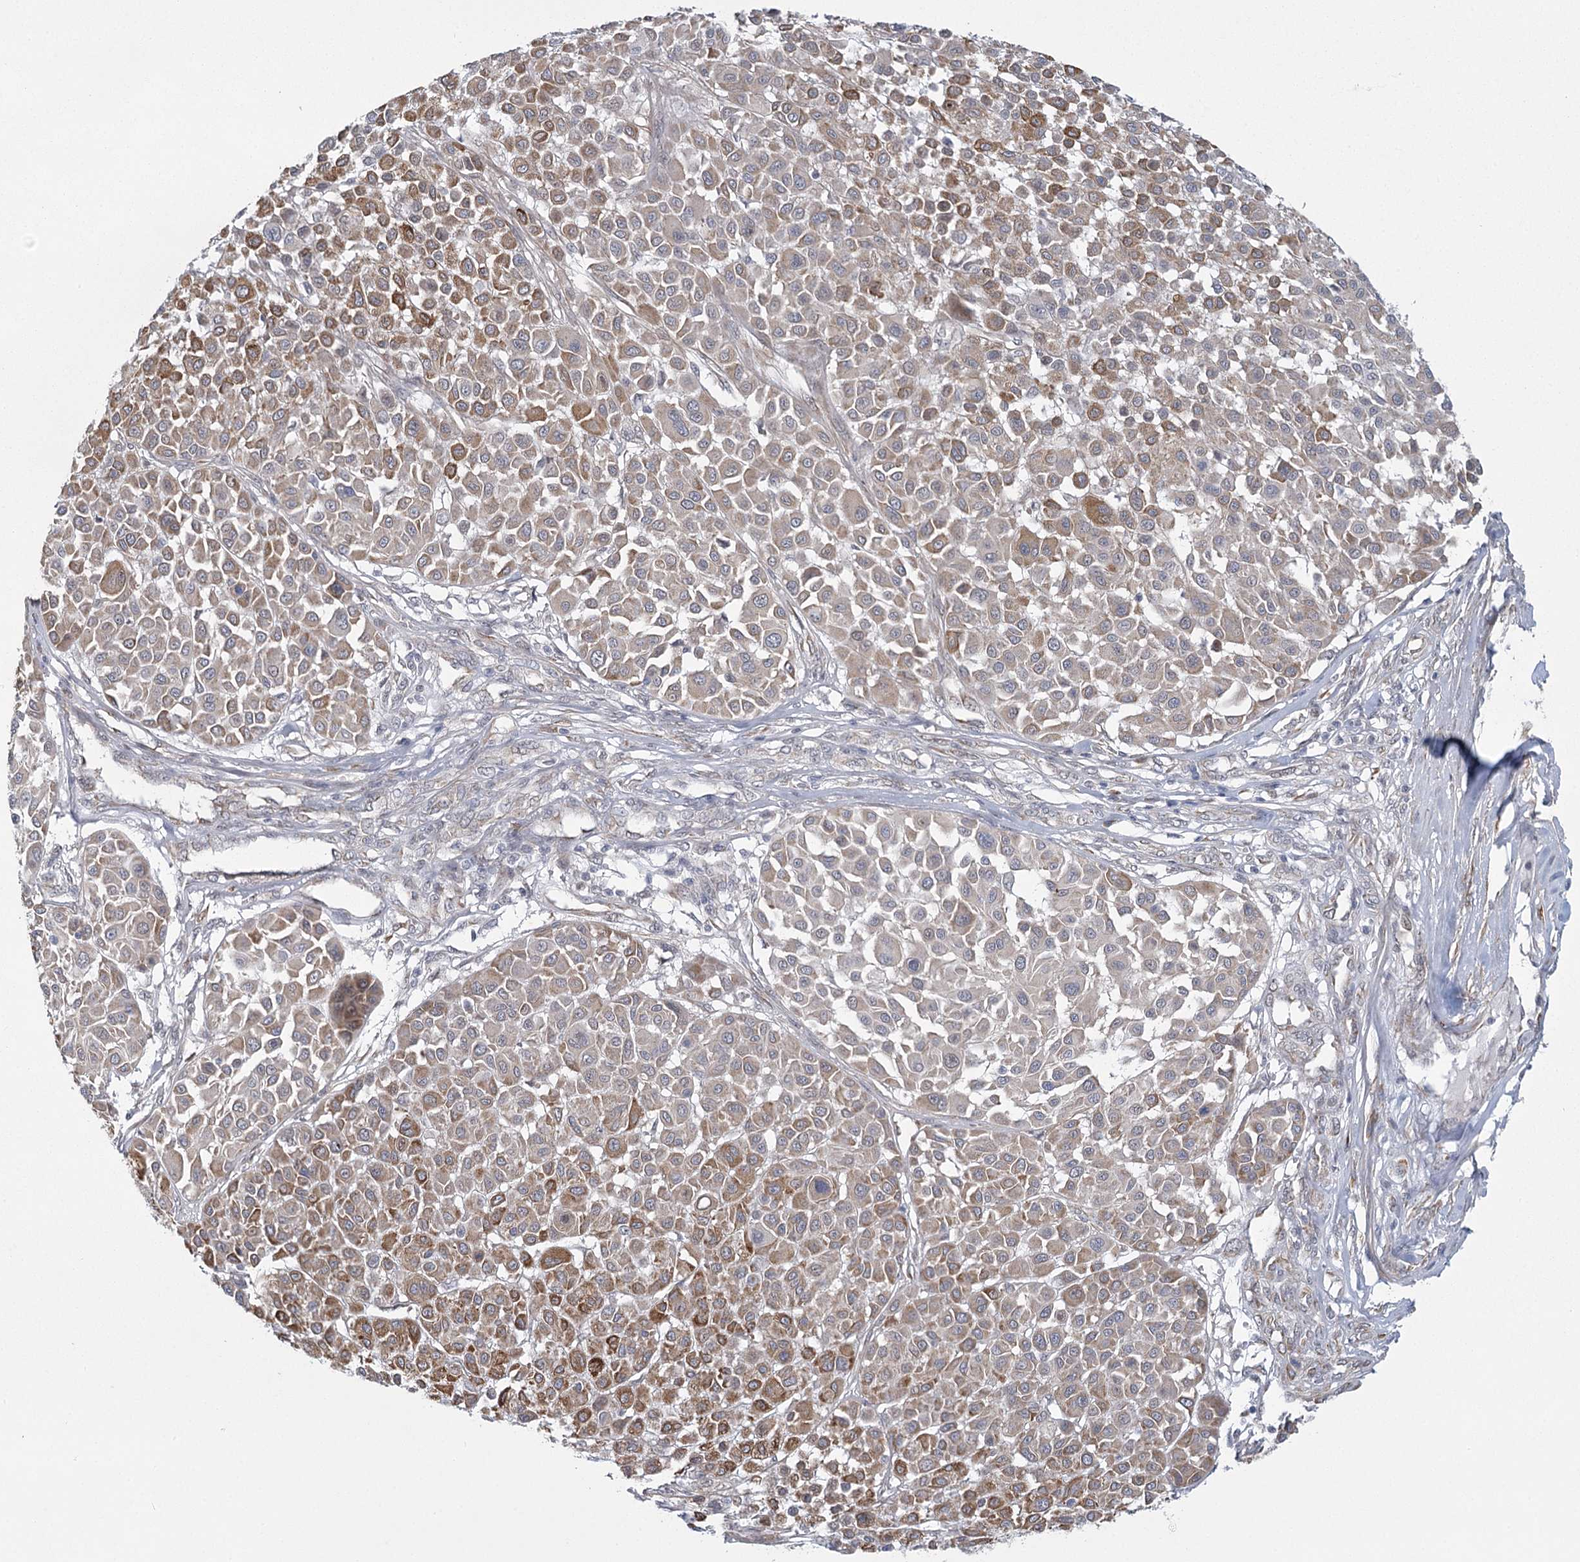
{"staining": {"intensity": "moderate", "quantity": "25%-75%", "location": "cytoplasmic/membranous"}, "tissue": "melanoma", "cell_type": "Tumor cells", "image_type": "cancer", "snomed": [{"axis": "morphology", "description": "Malignant melanoma, Metastatic site"}, {"axis": "topography", "description": "Soft tissue"}], "caption": "Malignant melanoma (metastatic site) stained for a protein (brown) displays moderate cytoplasmic/membranous positive expression in approximately 25%-75% of tumor cells.", "gene": "MED28", "patient": {"sex": "male", "age": 41}}